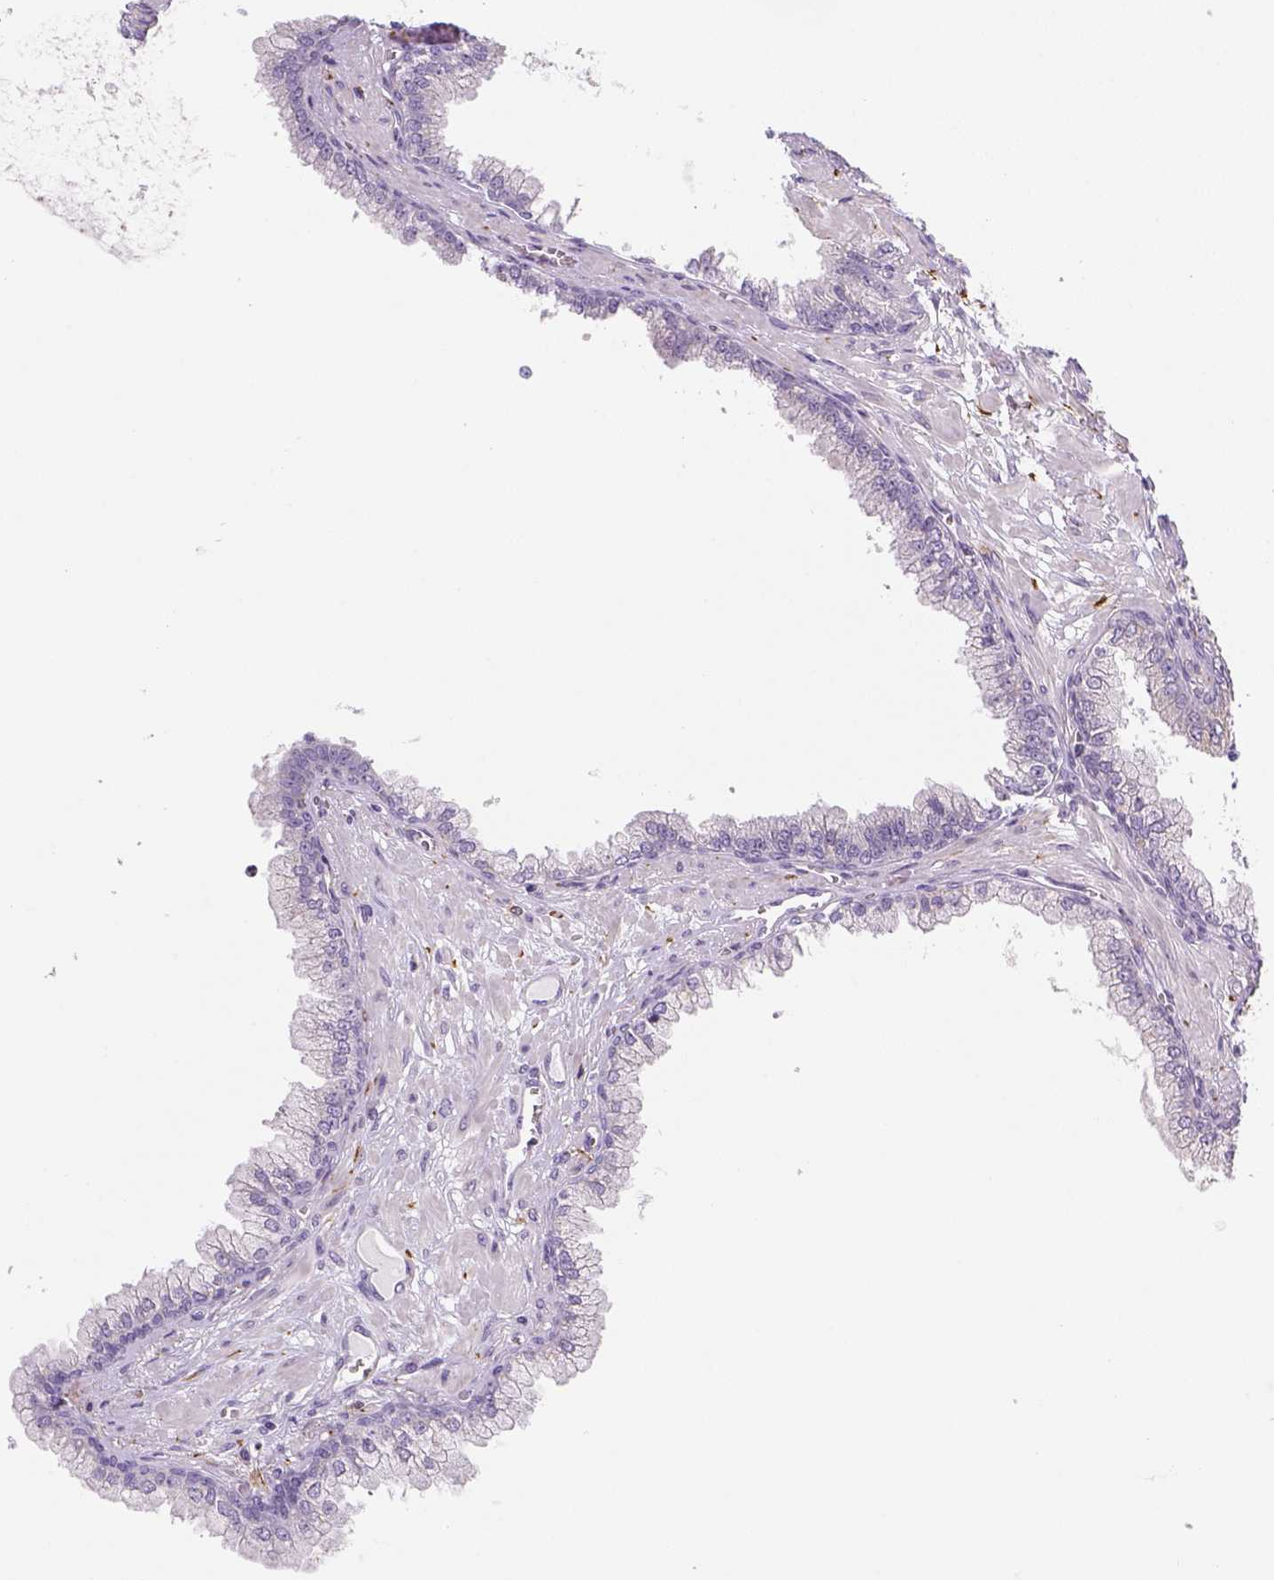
{"staining": {"intensity": "weak", "quantity": ">75%", "location": "cytoplasmic/membranous"}, "tissue": "prostate cancer", "cell_type": "Tumor cells", "image_type": "cancer", "snomed": [{"axis": "morphology", "description": "Adenocarcinoma, Low grade"}, {"axis": "topography", "description": "Prostate"}], "caption": "Immunohistochemical staining of adenocarcinoma (low-grade) (prostate) shows low levels of weak cytoplasmic/membranous positivity in approximately >75% of tumor cells. The staining was performed using DAB, with brown indicating positive protein expression. Nuclei are stained blue with hematoxylin.", "gene": "CACNB1", "patient": {"sex": "male", "age": 64}}